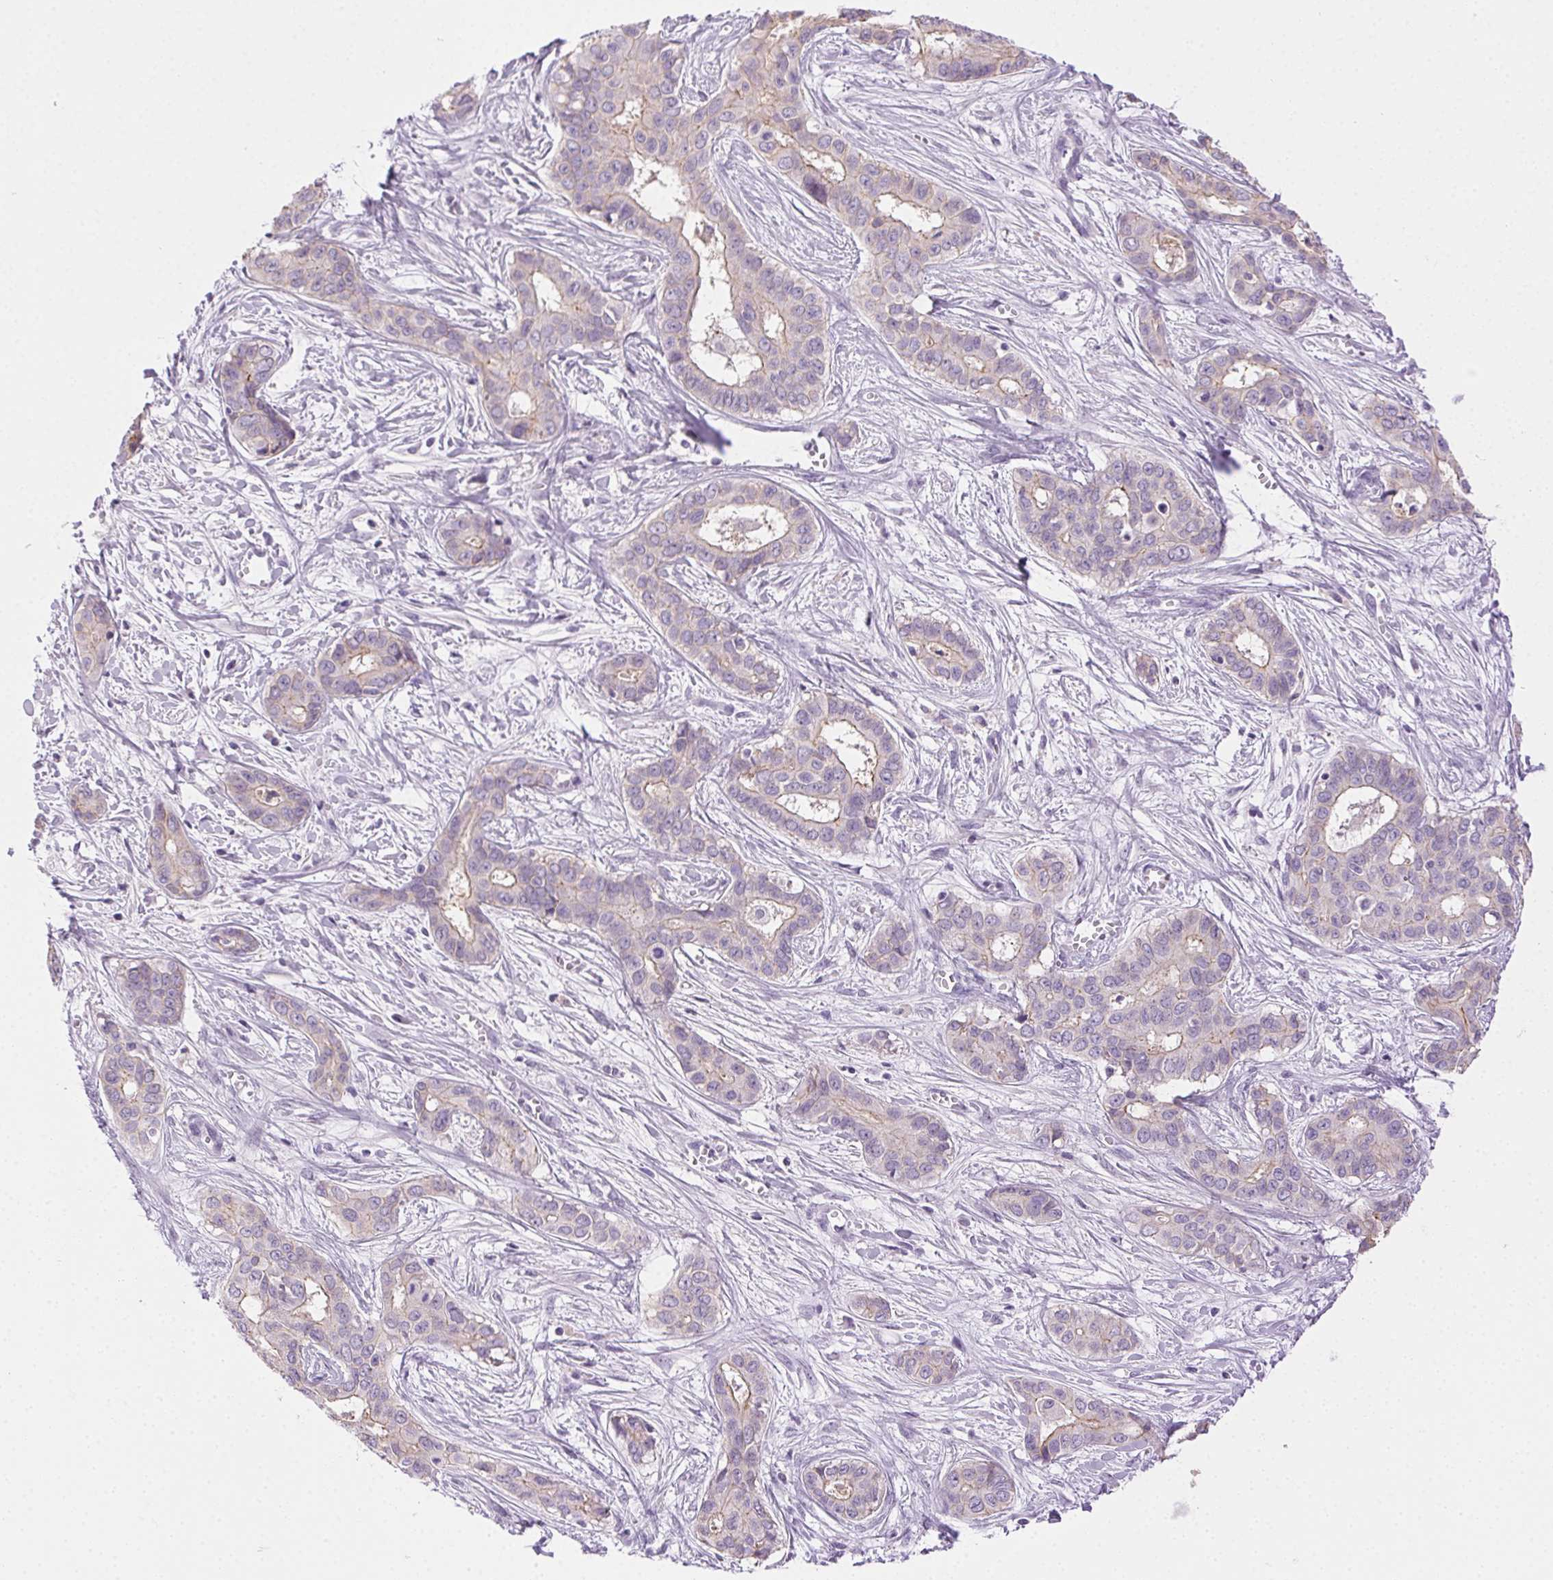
{"staining": {"intensity": "weak", "quantity": "25%-75%", "location": "cytoplasmic/membranous"}, "tissue": "liver cancer", "cell_type": "Tumor cells", "image_type": "cancer", "snomed": [{"axis": "morphology", "description": "Cholangiocarcinoma"}, {"axis": "topography", "description": "Liver"}], "caption": "Protein expression analysis of human liver cholangiocarcinoma reveals weak cytoplasmic/membranous expression in about 25%-75% of tumor cells. (DAB IHC with brightfield microscopy, high magnification).", "gene": "CLDN10", "patient": {"sex": "female", "age": 65}}